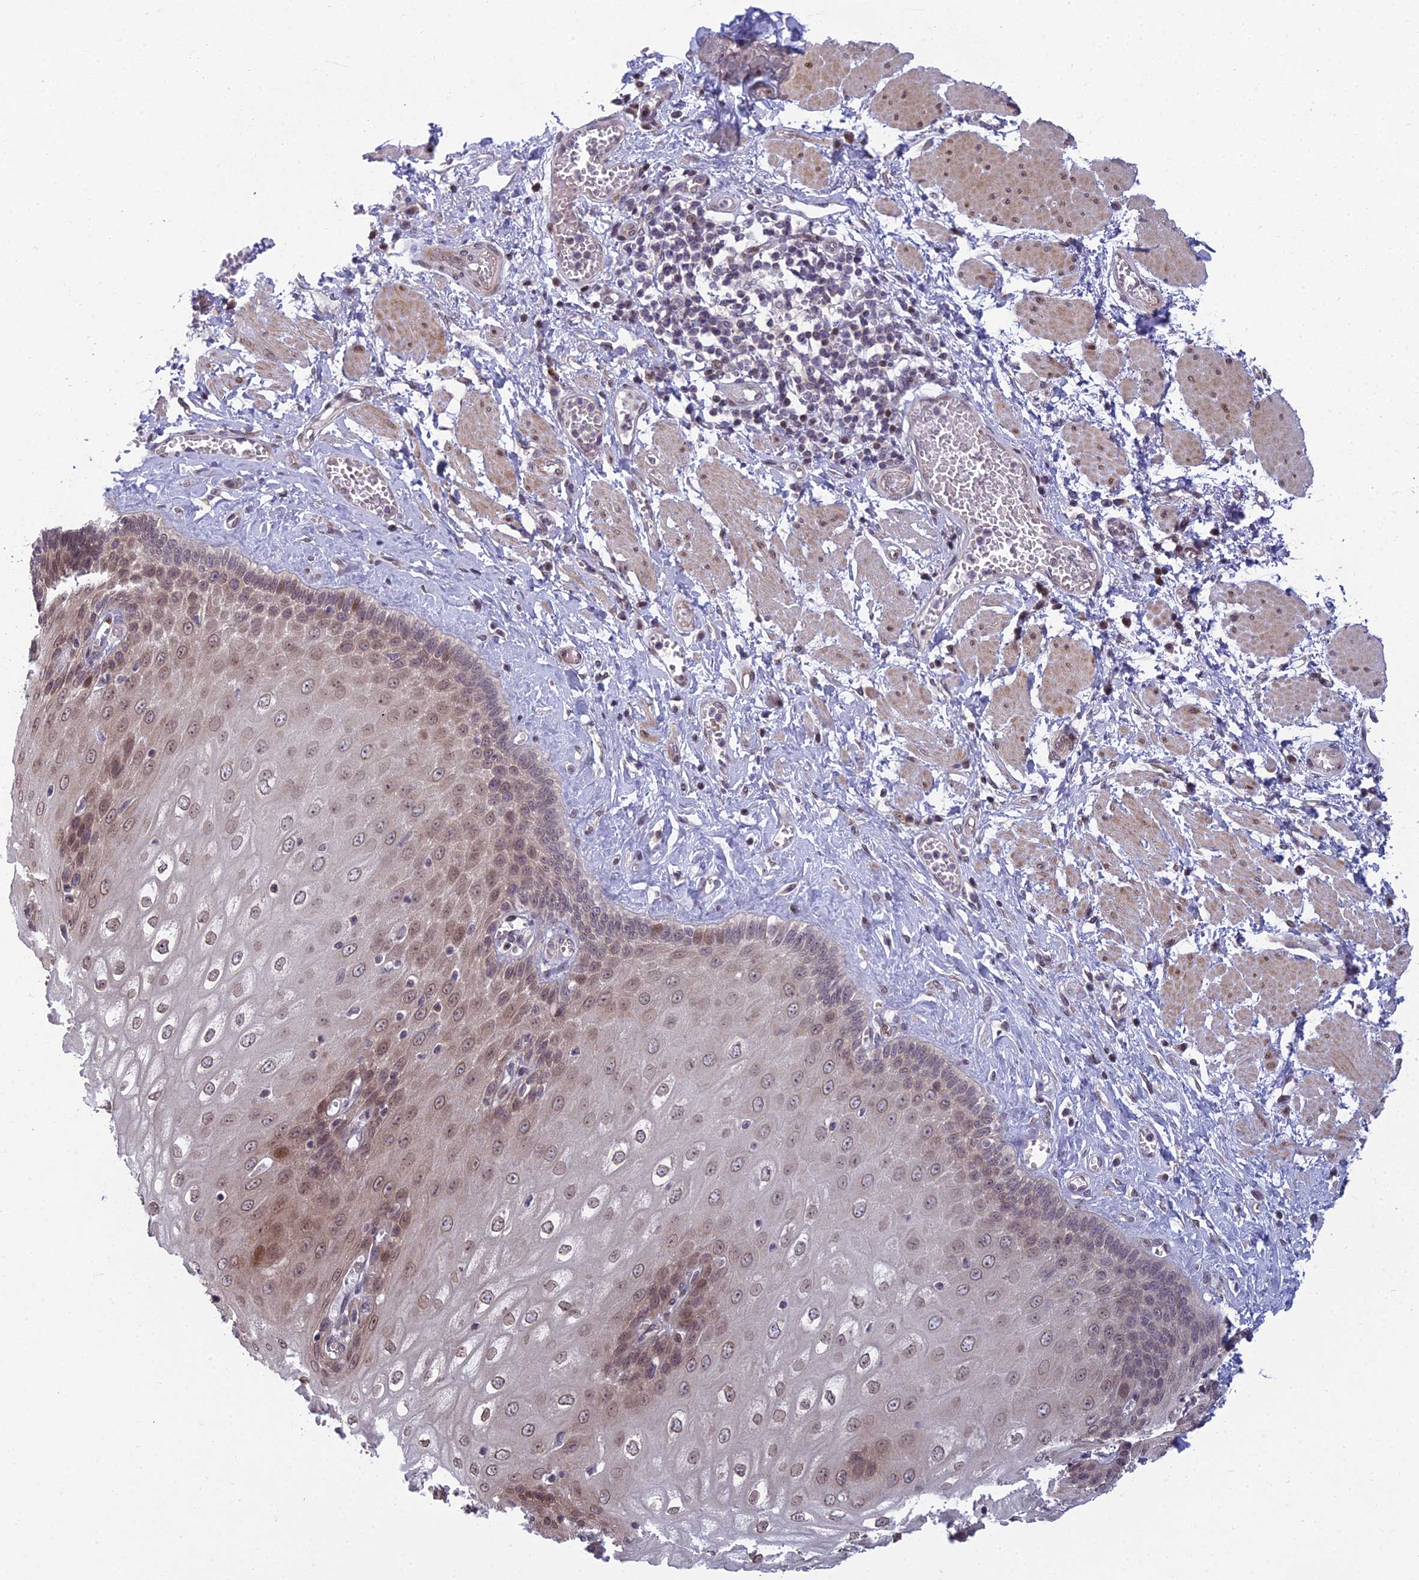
{"staining": {"intensity": "strong", "quantity": "<25%", "location": "cytoplasmic/membranous,nuclear"}, "tissue": "esophagus", "cell_type": "Squamous epithelial cells", "image_type": "normal", "snomed": [{"axis": "morphology", "description": "Normal tissue, NOS"}, {"axis": "topography", "description": "Esophagus"}], "caption": "DAB (3,3'-diaminobenzidine) immunohistochemical staining of benign esophagus exhibits strong cytoplasmic/membranous,nuclear protein positivity in about <25% of squamous epithelial cells.", "gene": "DTX2", "patient": {"sex": "male", "age": 60}}